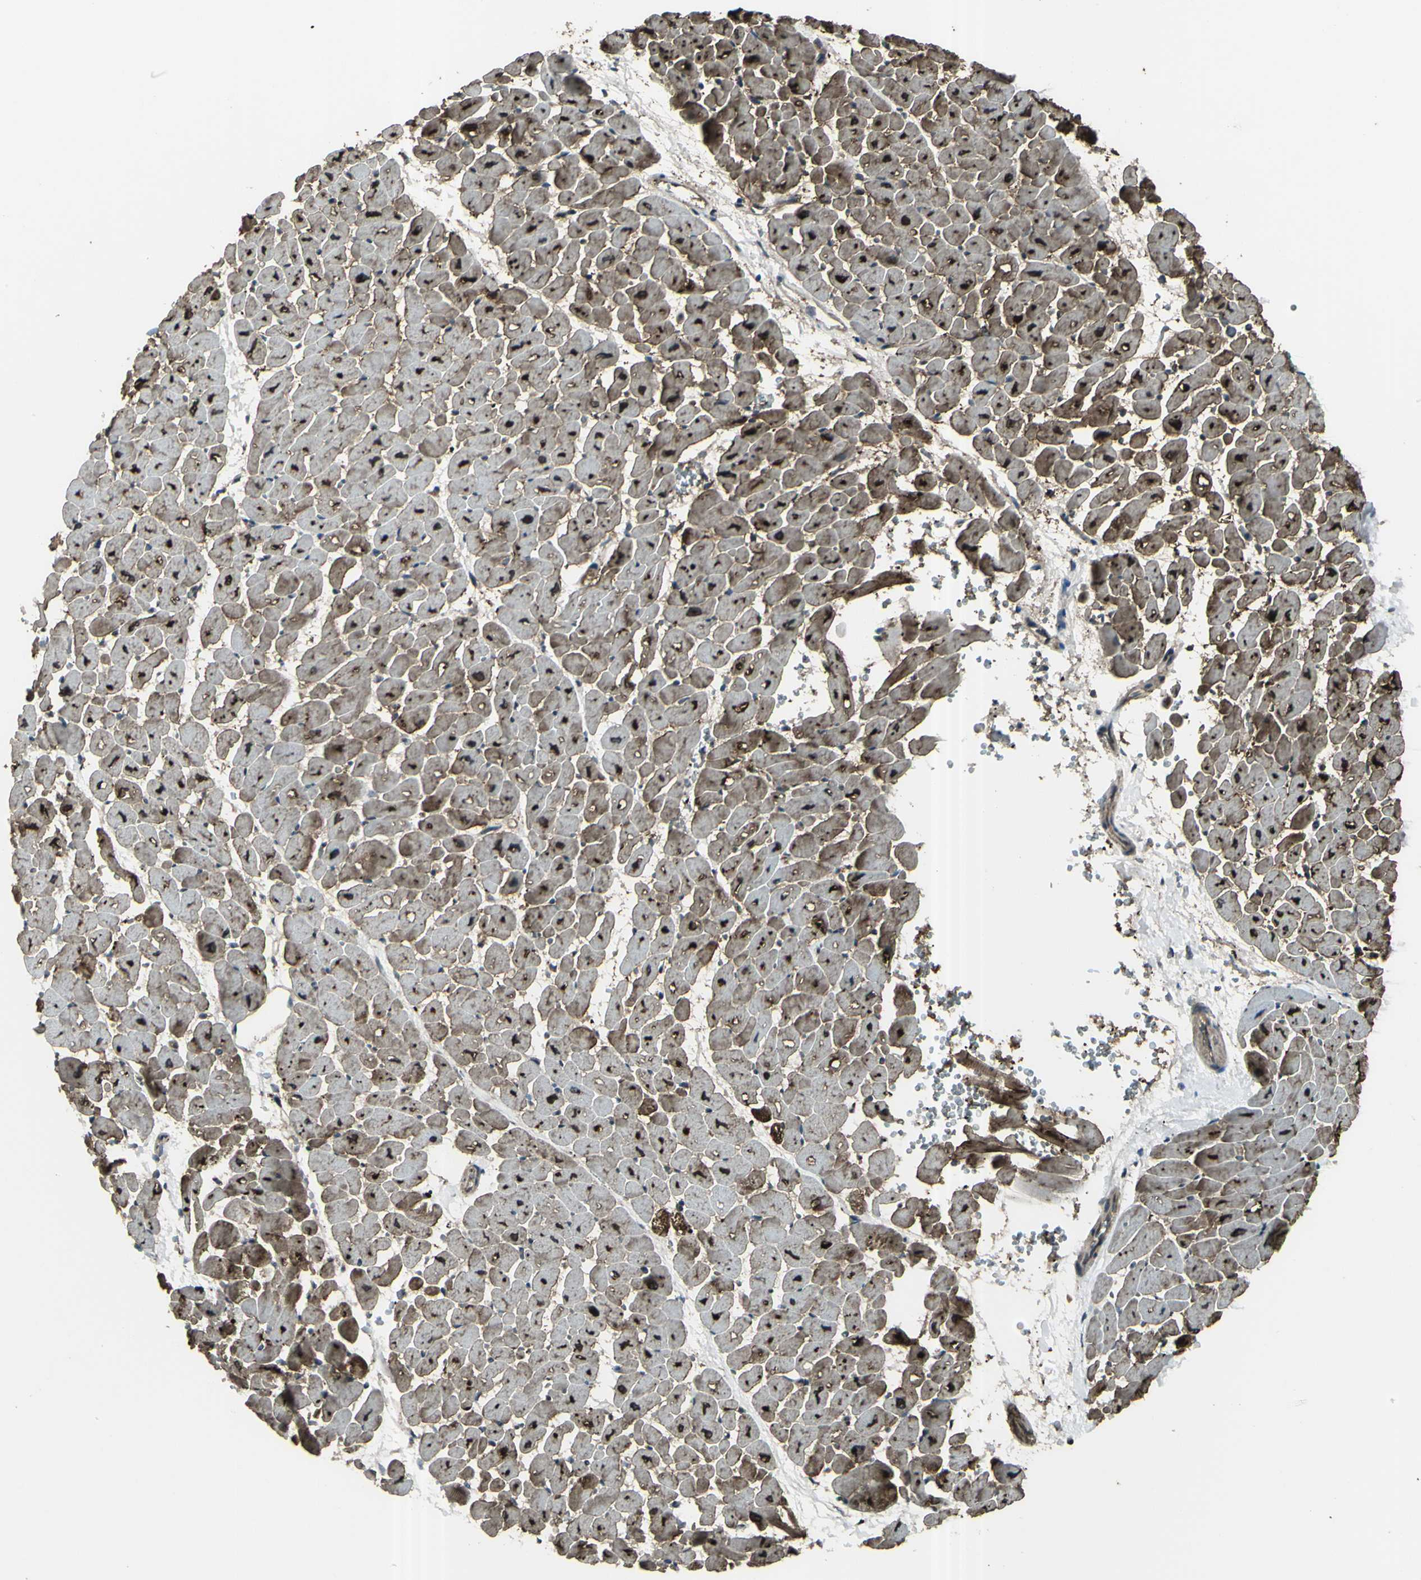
{"staining": {"intensity": "strong", "quantity": ">75%", "location": "cytoplasmic/membranous"}, "tissue": "heart muscle", "cell_type": "Cardiomyocytes", "image_type": "normal", "snomed": [{"axis": "morphology", "description": "Normal tissue, NOS"}, {"axis": "topography", "description": "Heart"}], "caption": "The immunohistochemical stain shows strong cytoplasmic/membranous positivity in cardiomyocytes of normal heart muscle. Using DAB (brown) and hematoxylin (blue) stains, captured at high magnification using brightfield microscopy.", "gene": "GNAS", "patient": {"sex": "male", "age": 45}}